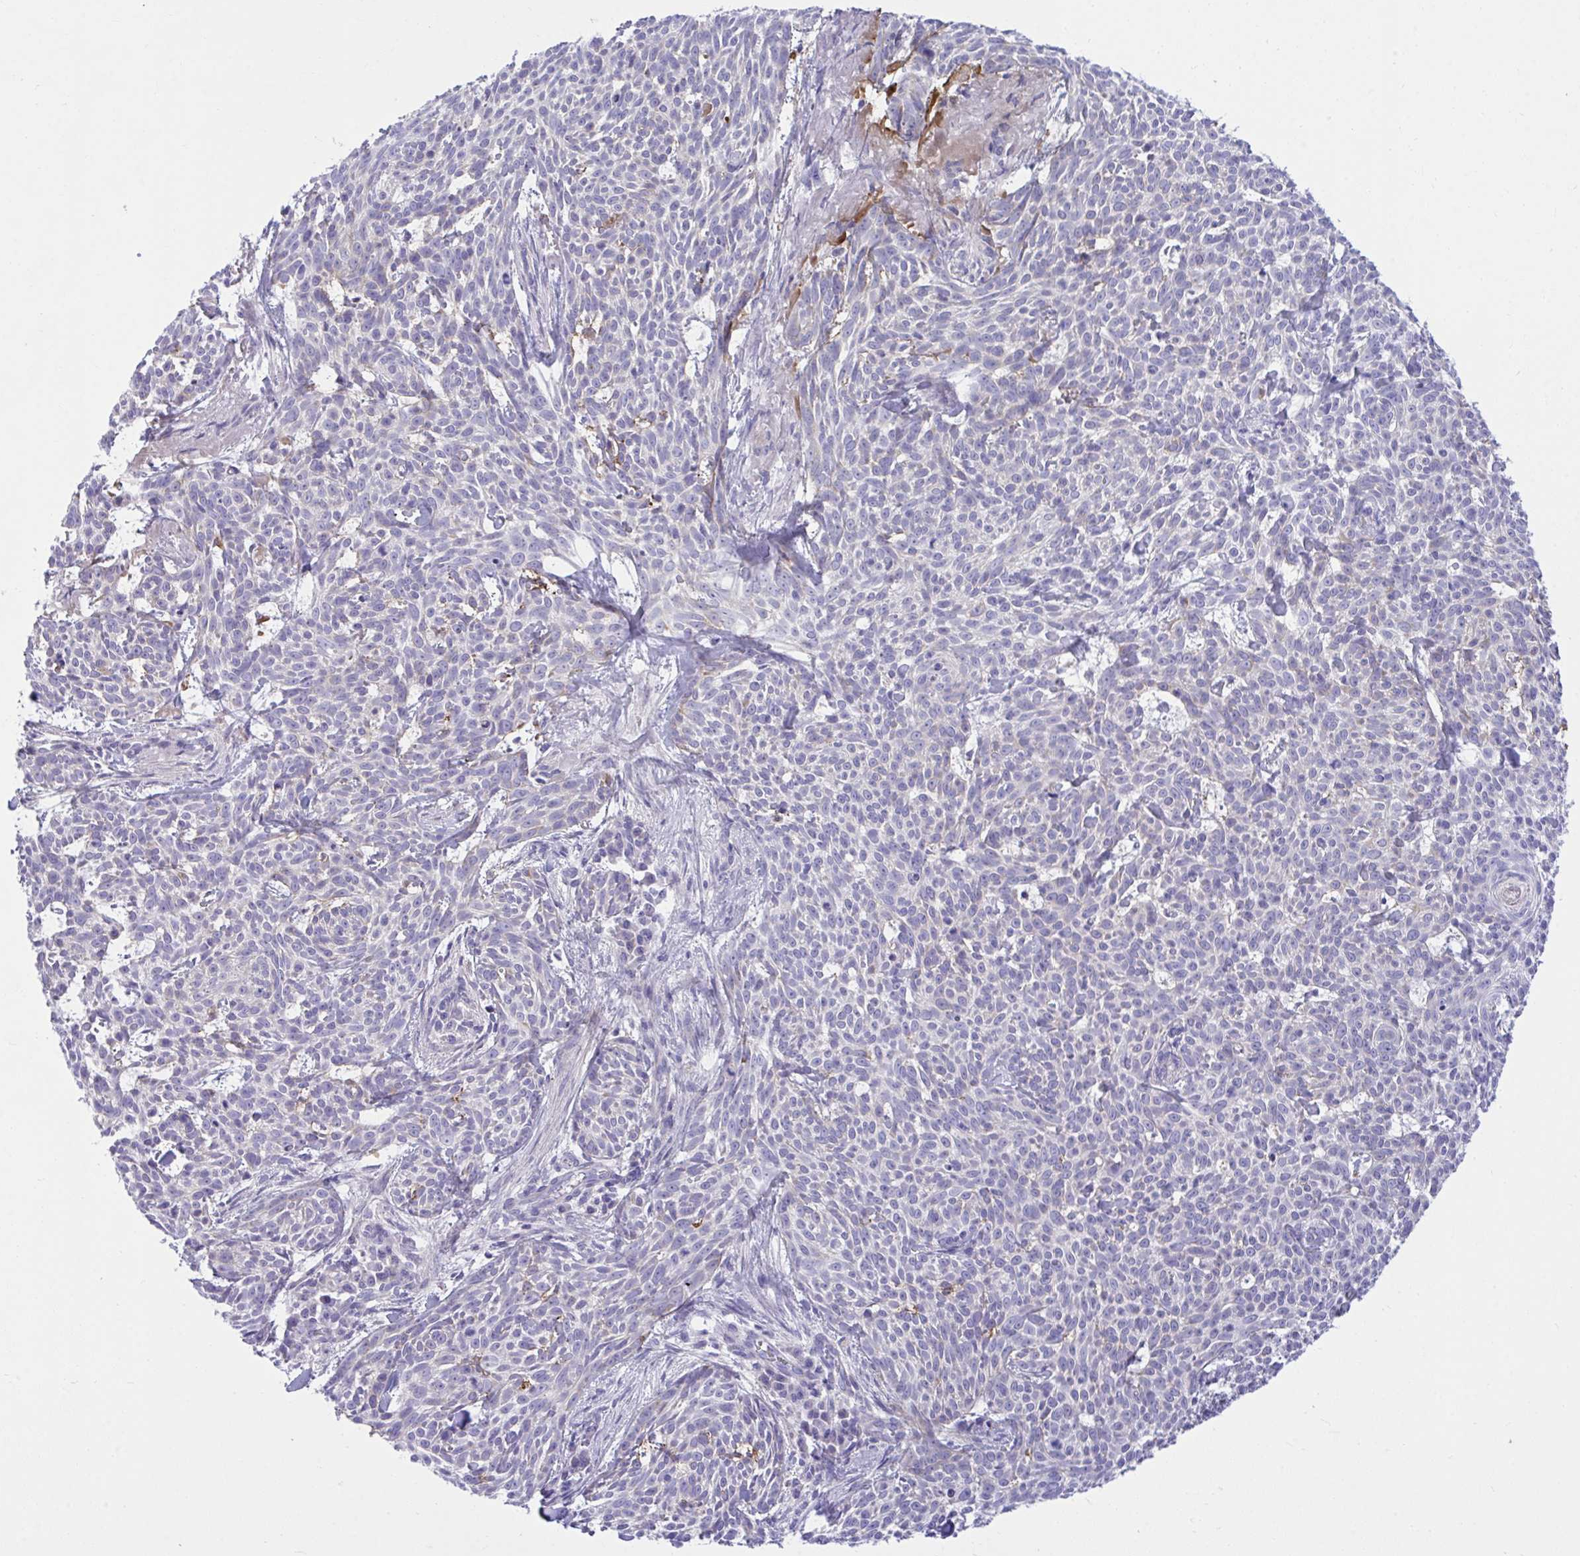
{"staining": {"intensity": "negative", "quantity": "none", "location": "none"}, "tissue": "skin cancer", "cell_type": "Tumor cells", "image_type": "cancer", "snomed": [{"axis": "morphology", "description": "Basal cell carcinoma"}, {"axis": "topography", "description": "Skin"}], "caption": "An immunohistochemistry image of skin cancer (basal cell carcinoma) is shown. There is no staining in tumor cells of skin cancer (basal cell carcinoma).", "gene": "MED9", "patient": {"sex": "female", "age": 93}}